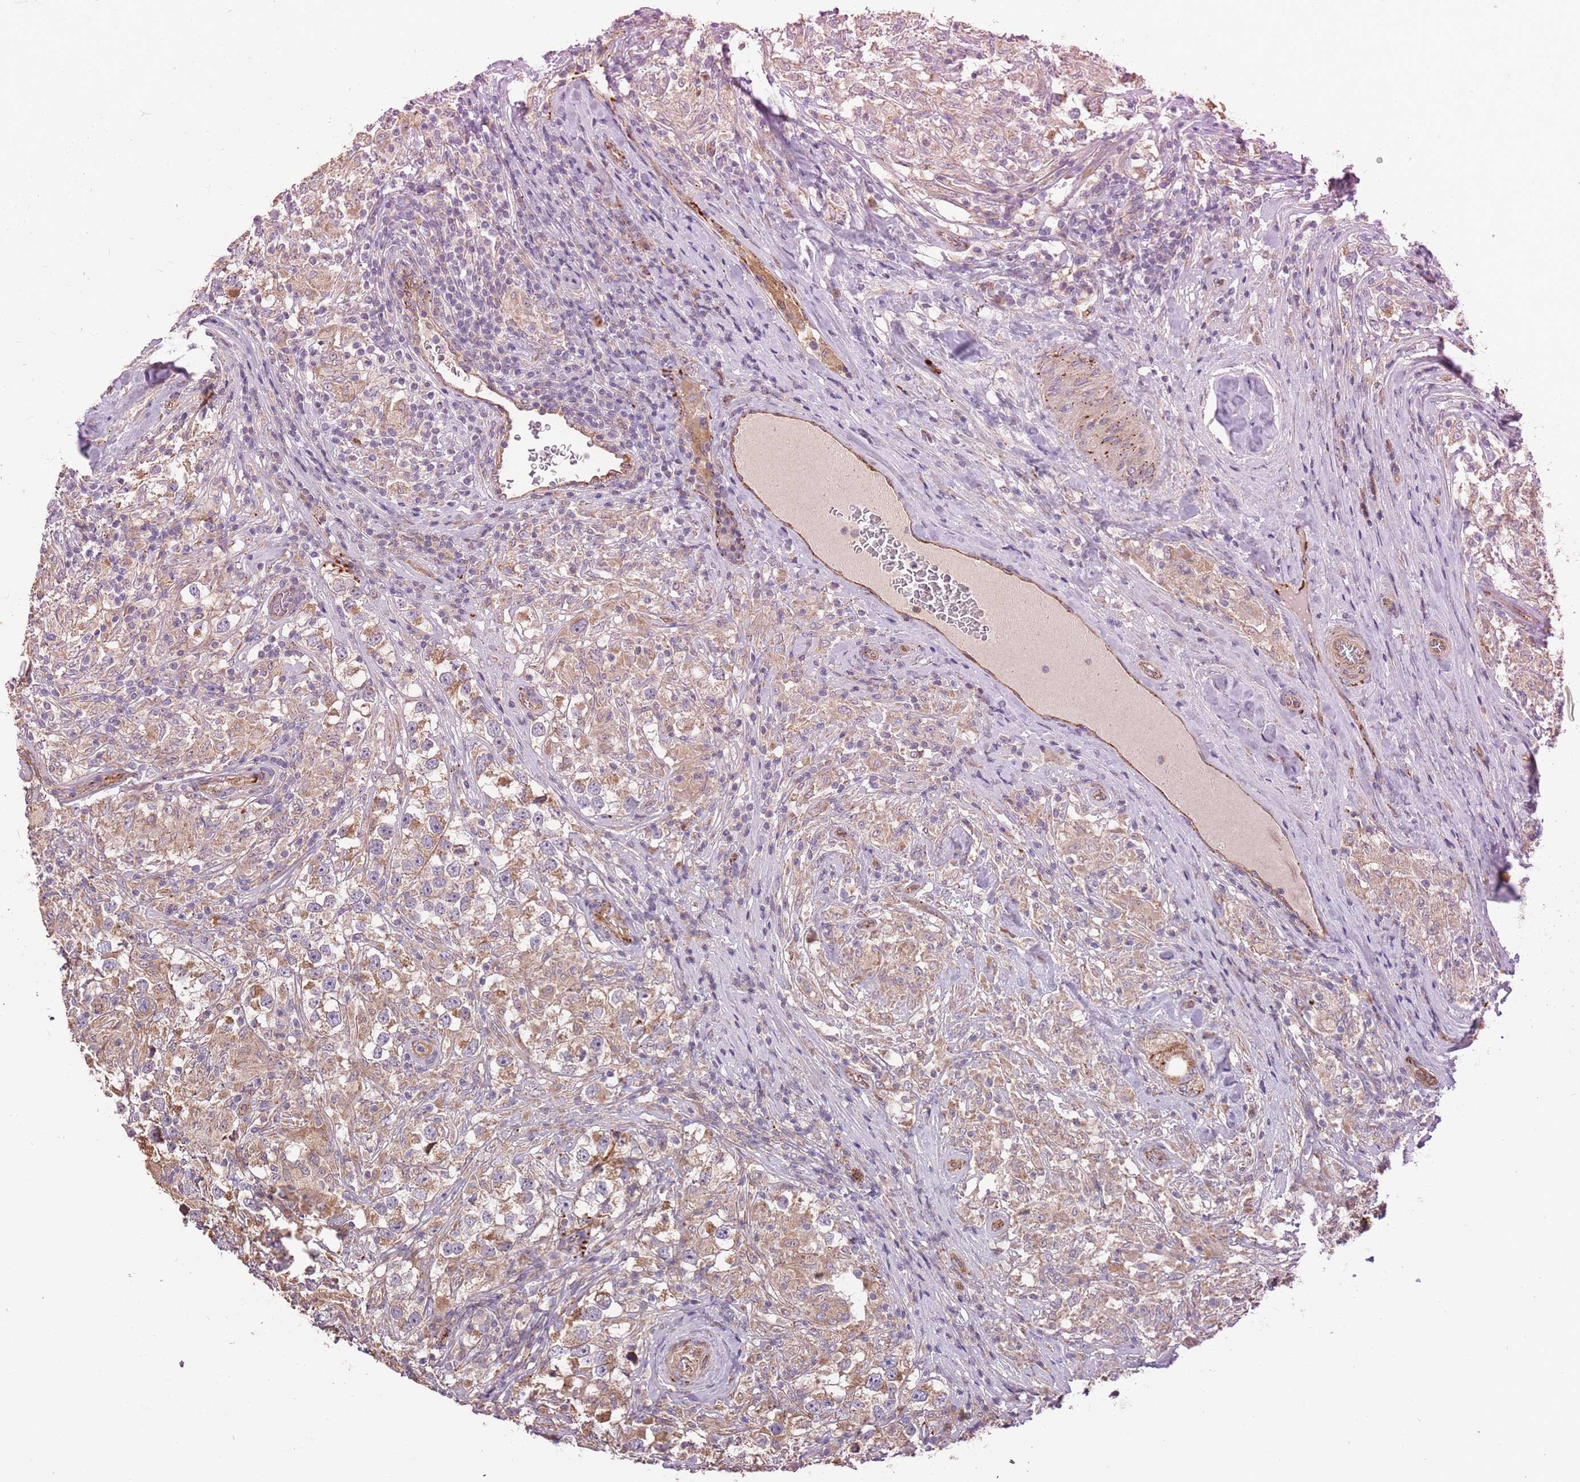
{"staining": {"intensity": "weak", "quantity": ">75%", "location": "cytoplasmic/membranous"}, "tissue": "testis cancer", "cell_type": "Tumor cells", "image_type": "cancer", "snomed": [{"axis": "morphology", "description": "Seminoma, NOS"}, {"axis": "topography", "description": "Testis"}], "caption": "Immunohistochemical staining of human testis cancer (seminoma) shows low levels of weak cytoplasmic/membranous protein expression in approximately >75% of tumor cells.", "gene": "DOCK6", "patient": {"sex": "male", "age": 46}}